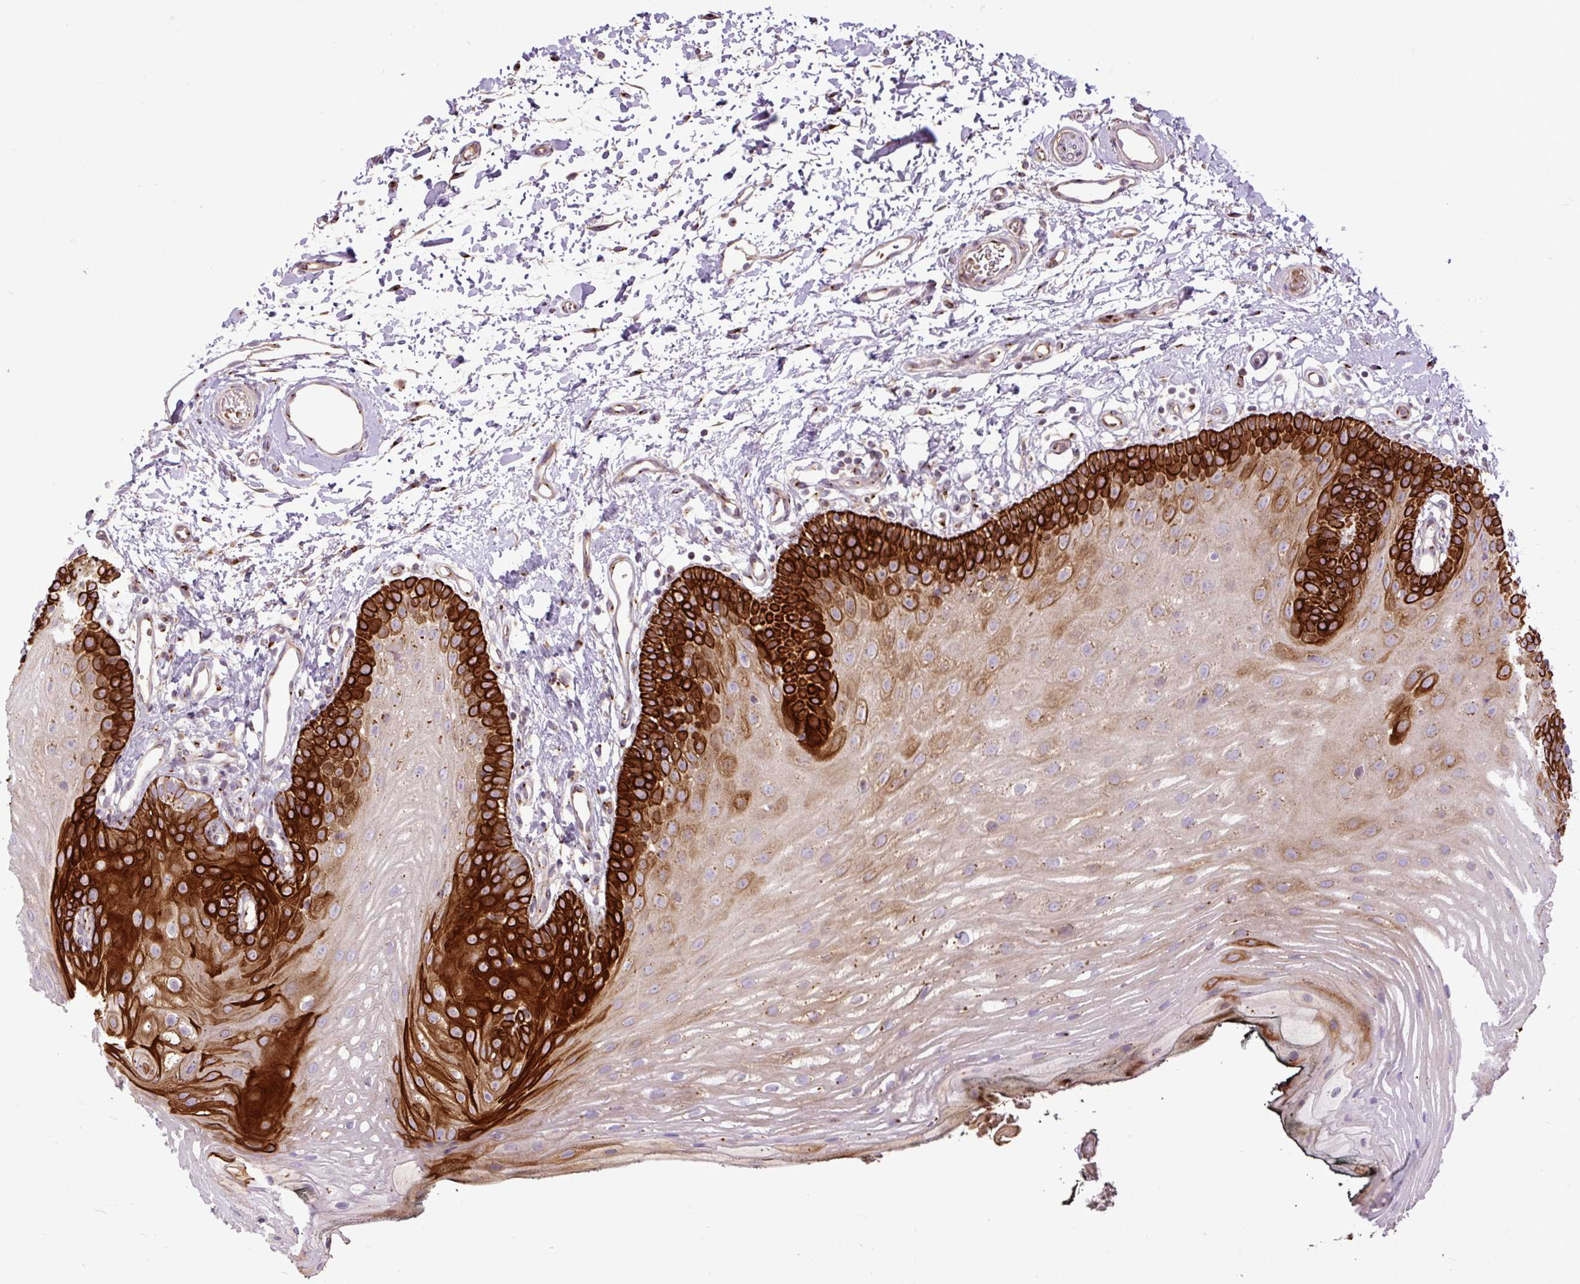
{"staining": {"intensity": "strong", "quantity": "25%-75%", "location": "cytoplasmic/membranous"}, "tissue": "oral mucosa", "cell_type": "Squamous epithelial cells", "image_type": "normal", "snomed": [{"axis": "morphology", "description": "Normal tissue, NOS"}, {"axis": "morphology", "description": "Squamous cell carcinoma, NOS"}, {"axis": "topography", "description": "Oral tissue"}, {"axis": "topography", "description": "Head-Neck"}], "caption": "High-magnification brightfield microscopy of benign oral mucosa stained with DAB (brown) and counterstained with hematoxylin (blue). squamous epithelial cells exhibit strong cytoplasmic/membranous expression is present in approximately25%-75% of cells. (Stains: DAB (3,3'-diaminobenzidine) in brown, nuclei in blue, Microscopy: brightfield microscopy at high magnification).", "gene": "MSMP", "patient": {"sex": "female", "age": 81}}